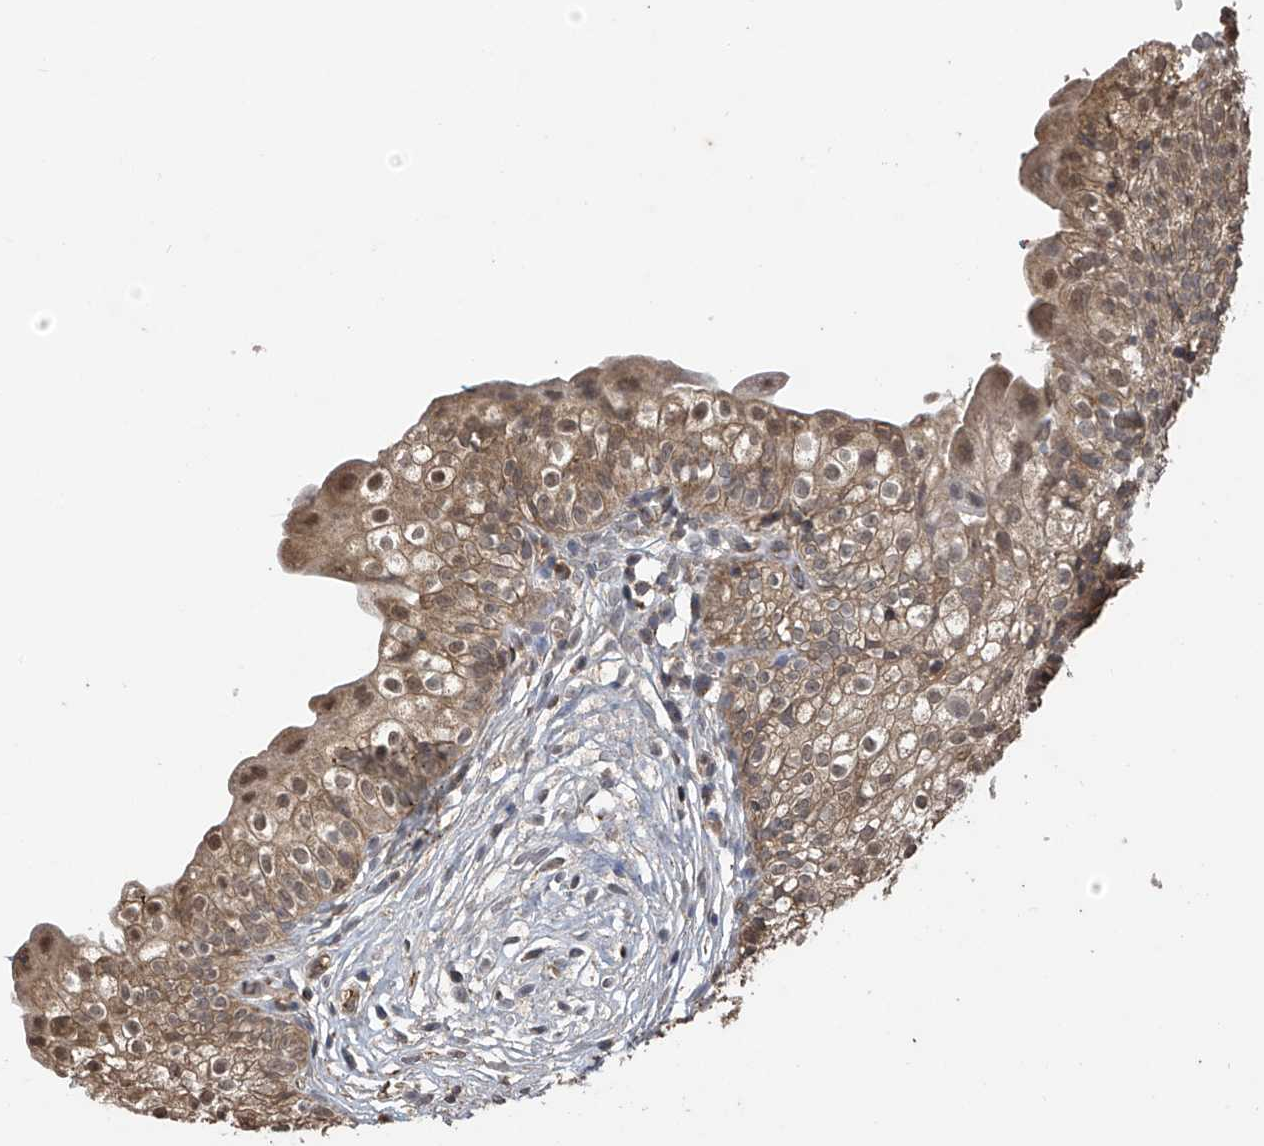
{"staining": {"intensity": "moderate", "quantity": ">75%", "location": "cytoplasmic/membranous,nuclear"}, "tissue": "urinary bladder", "cell_type": "Urothelial cells", "image_type": "normal", "snomed": [{"axis": "morphology", "description": "Normal tissue, NOS"}, {"axis": "topography", "description": "Urinary bladder"}], "caption": "Urinary bladder was stained to show a protein in brown. There is medium levels of moderate cytoplasmic/membranous,nuclear positivity in approximately >75% of urothelial cells. Nuclei are stained in blue.", "gene": "PNPT1", "patient": {"sex": "male", "age": 55}}